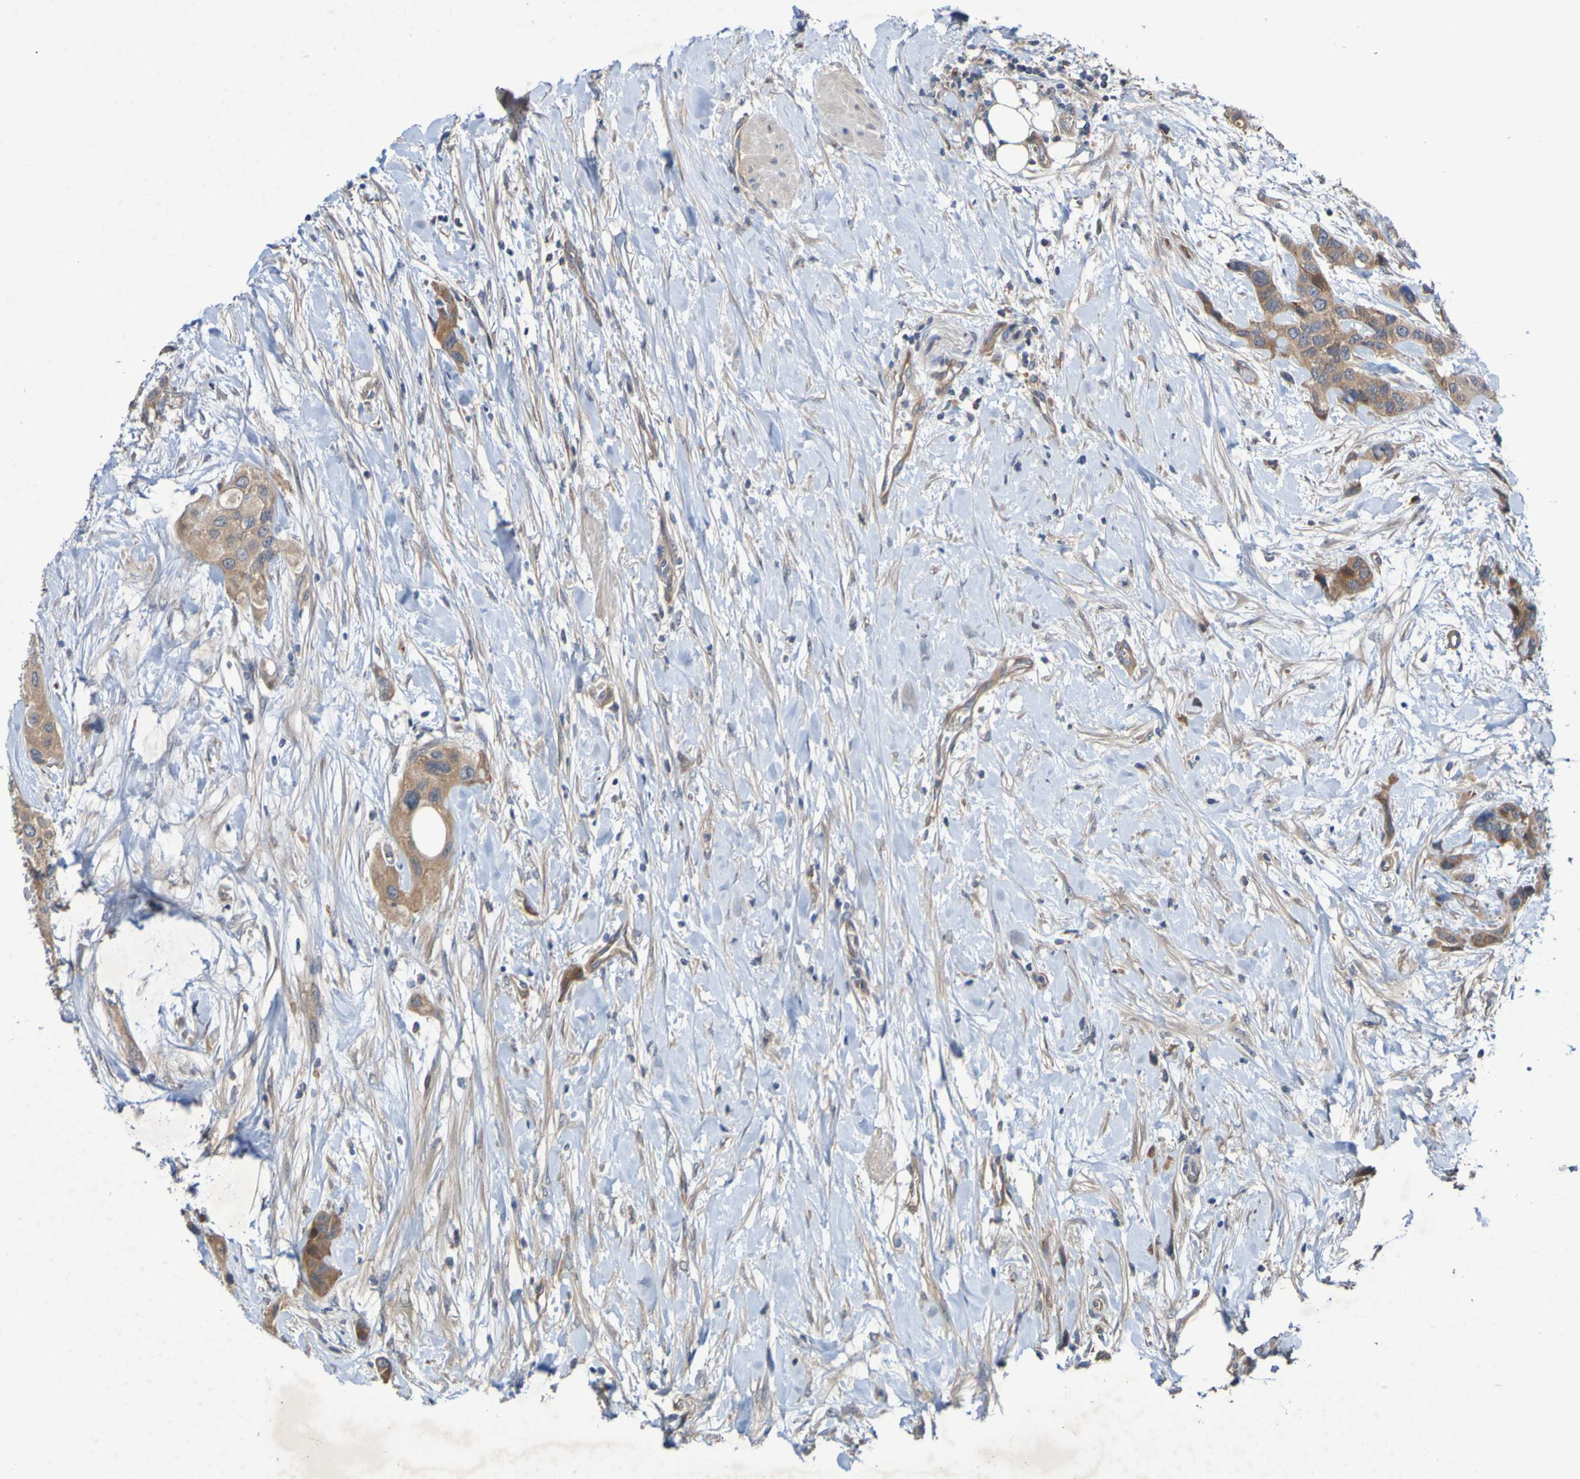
{"staining": {"intensity": "weak", "quantity": ">75%", "location": "cytoplasmic/membranous"}, "tissue": "urothelial cancer", "cell_type": "Tumor cells", "image_type": "cancer", "snomed": [{"axis": "morphology", "description": "Urothelial carcinoma, High grade"}, {"axis": "topography", "description": "Urinary bladder"}], "caption": "About >75% of tumor cells in human urothelial cancer demonstrate weak cytoplasmic/membranous protein positivity as visualized by brown immunohistochemical staining.", "gene": "SDK1", "patient": {"sex": "female", "age": 56}}